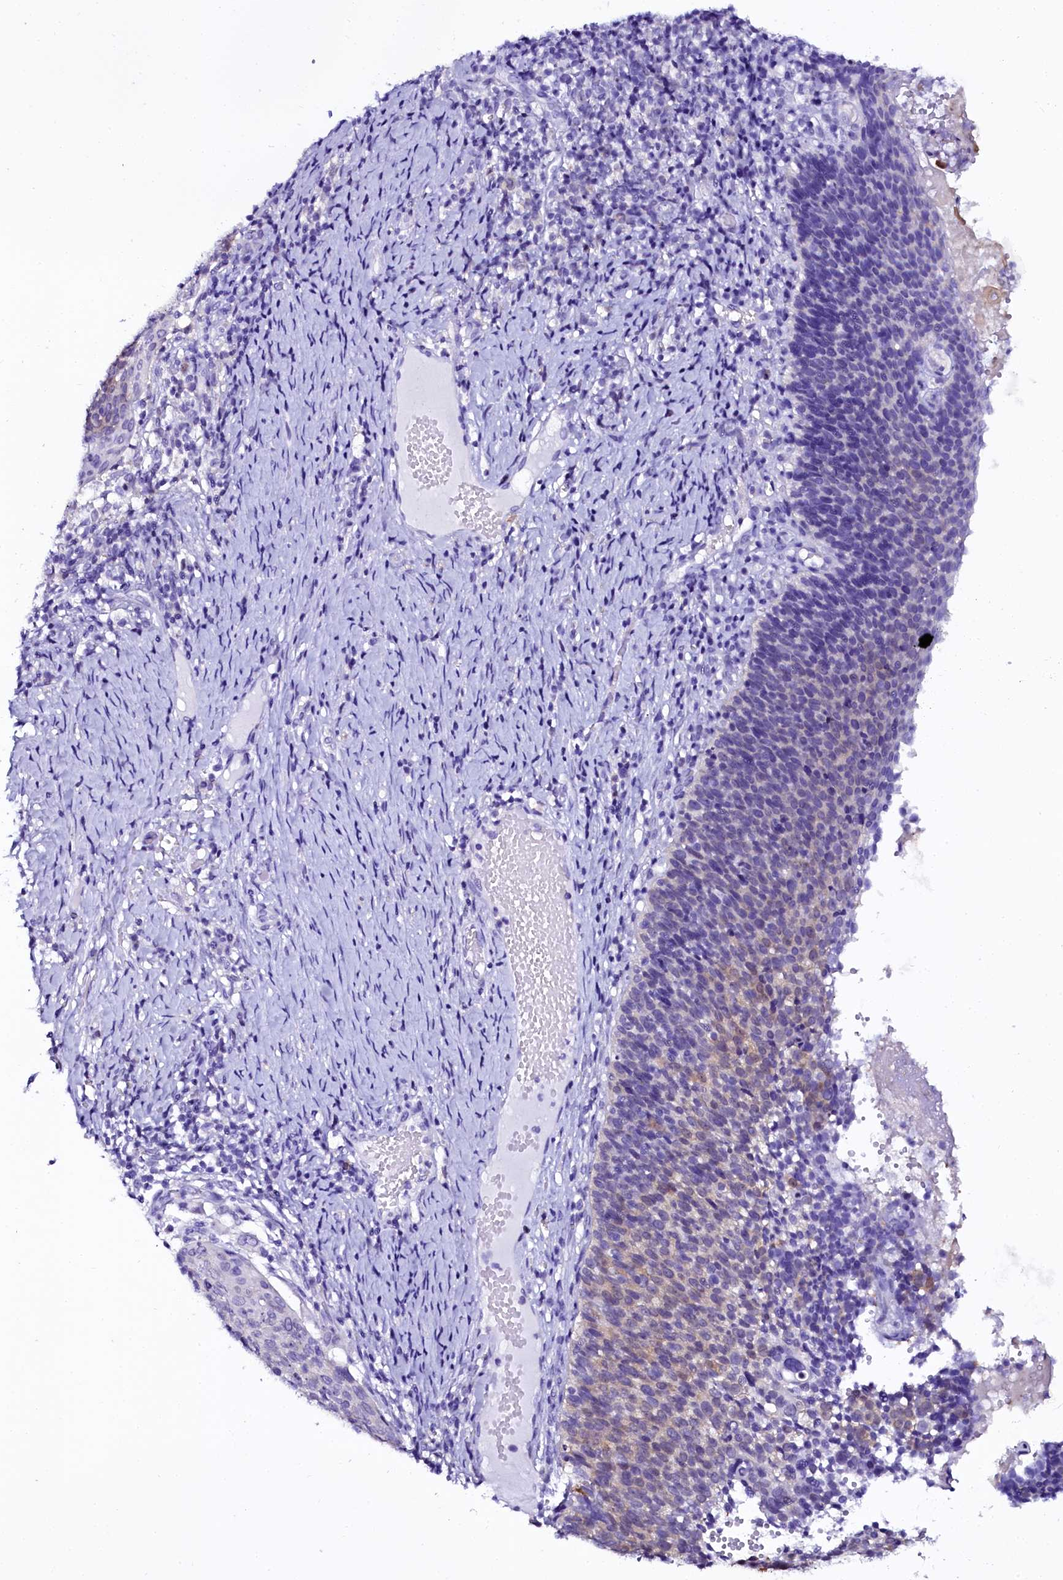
{"staining": {"intensity": "weak", "quantity": "<25%", "location": "cytoplasmic/membranous"}, "tissue": "cervical cancer", "cell_type": "Tumor cells", "image_type": "cancer", "snomed": [{"axis": "morphology", "description": "Normal tissue, NOS"}, {"axis": "morphology", "description": "Squamous cell carcinoma, NOS"}, {"axis": "topography", "description": "Cervix"}], "caption": "DAB immunohistochemical staining of squamous cell carcinoma (cervical) reveals no significant staining in tumor cells.", "gene": "SORD", "patient": {"sex": "female", "age": 39}}